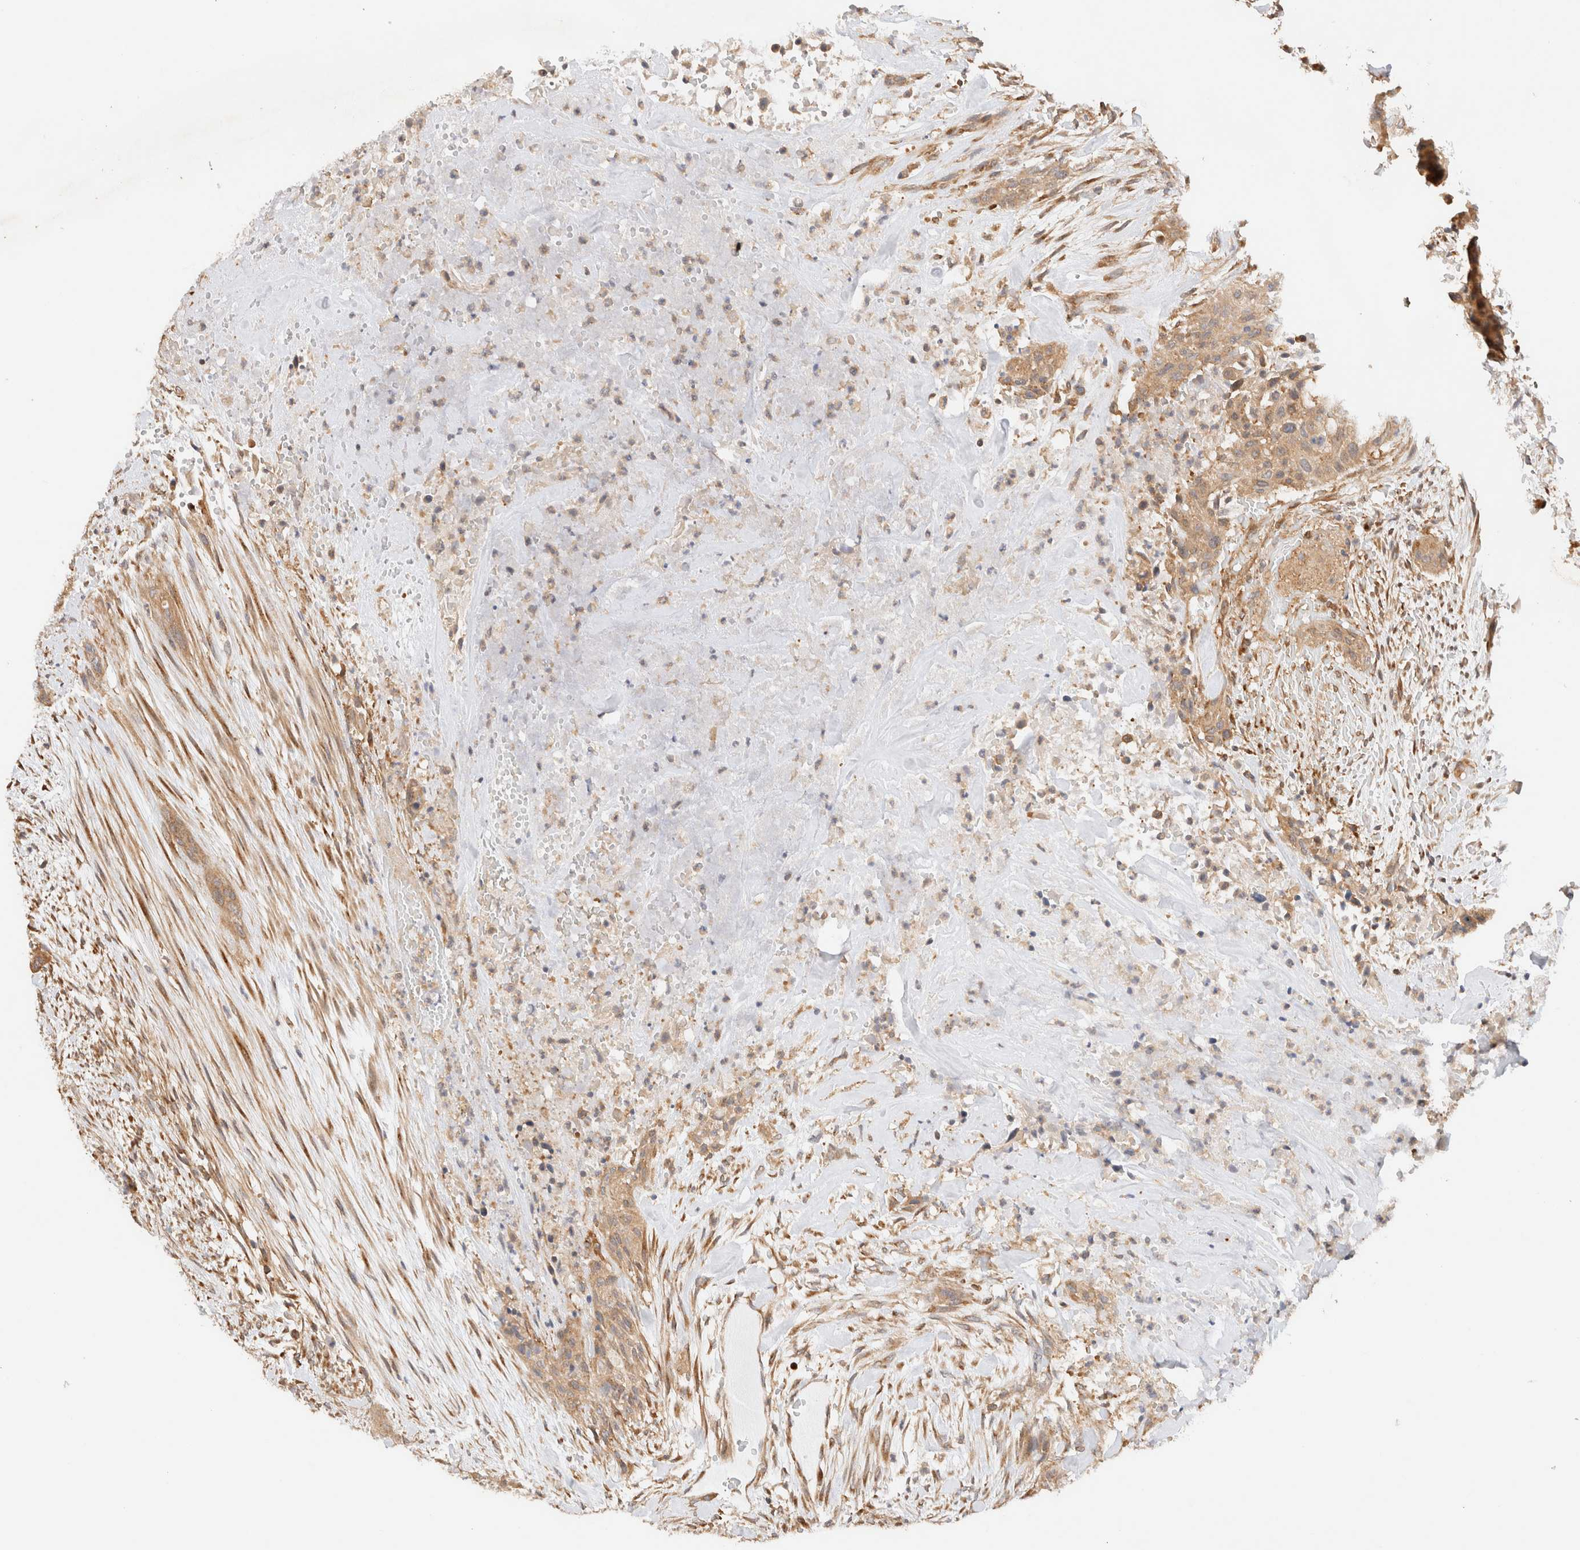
{"staining": {"intensity": "moderate", "quantity": ">75%", "location": "cytoplasmic/membranous"}, "tissue": "urothelial cancer", "cell_type": "Tumor cells", "image_type": "cancer", "snomed": [{"axis": "morphology", "description": "Urothelial carcinoma, High grade"}, {"axis": "topography", "description": "Urinary bladder"}], "caption": "Immunohistochemistry (IHC) image of neoplastic tissue: human urothelial cancer stained using immunohistochemistry (IHC) shows medium levels of moderate protein expression localized specifically in the cytoplasmic/membranous of tumor cells, appearing as a cytoplasmic/membranous brown color.", "gene": "RABEP1", "patient": {"sex": "male", "age": 35}}